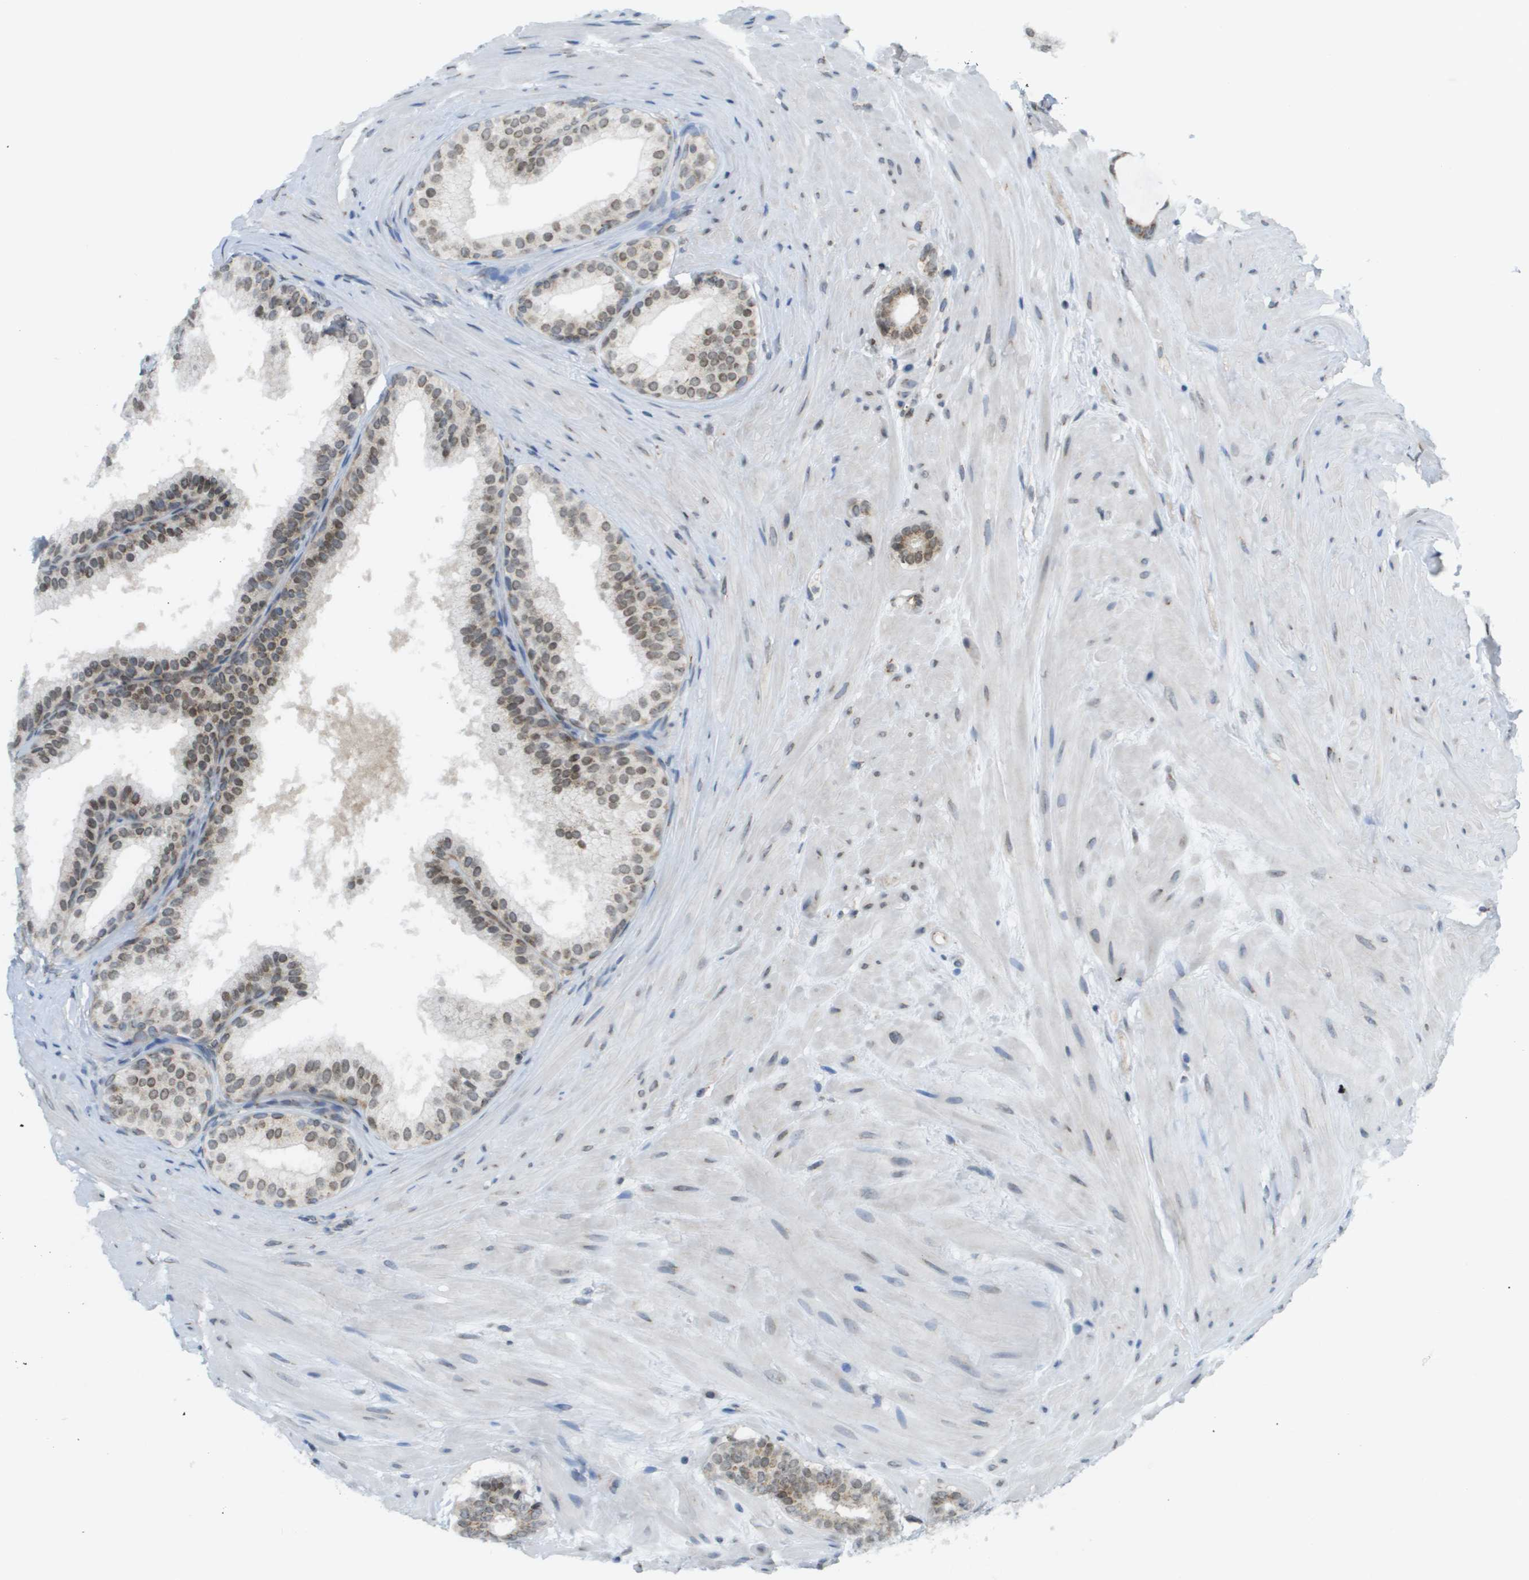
{"staining": {"intensity": "moderate", "quantity": "25%-75%", "location": "cytoplasmic/membranous,nuclear"}, "tissue": "prostate cancer", "cell_type": "Tumor cells", "image_type": "cancer", "snomed": [{"axis": "morphology", "description": "Adenocarcinoma, Low grade"}, {"axis": "topography", "description": "Prostate"}], "caption": "Human prostate cancer stained with a brown dye reveals moderate cytoplasmic/membranous and nuclear positive expression in about 25%-75% of tumor cells.", "gene": "EVC", "patient": {"sex": "male", "age": 69}}